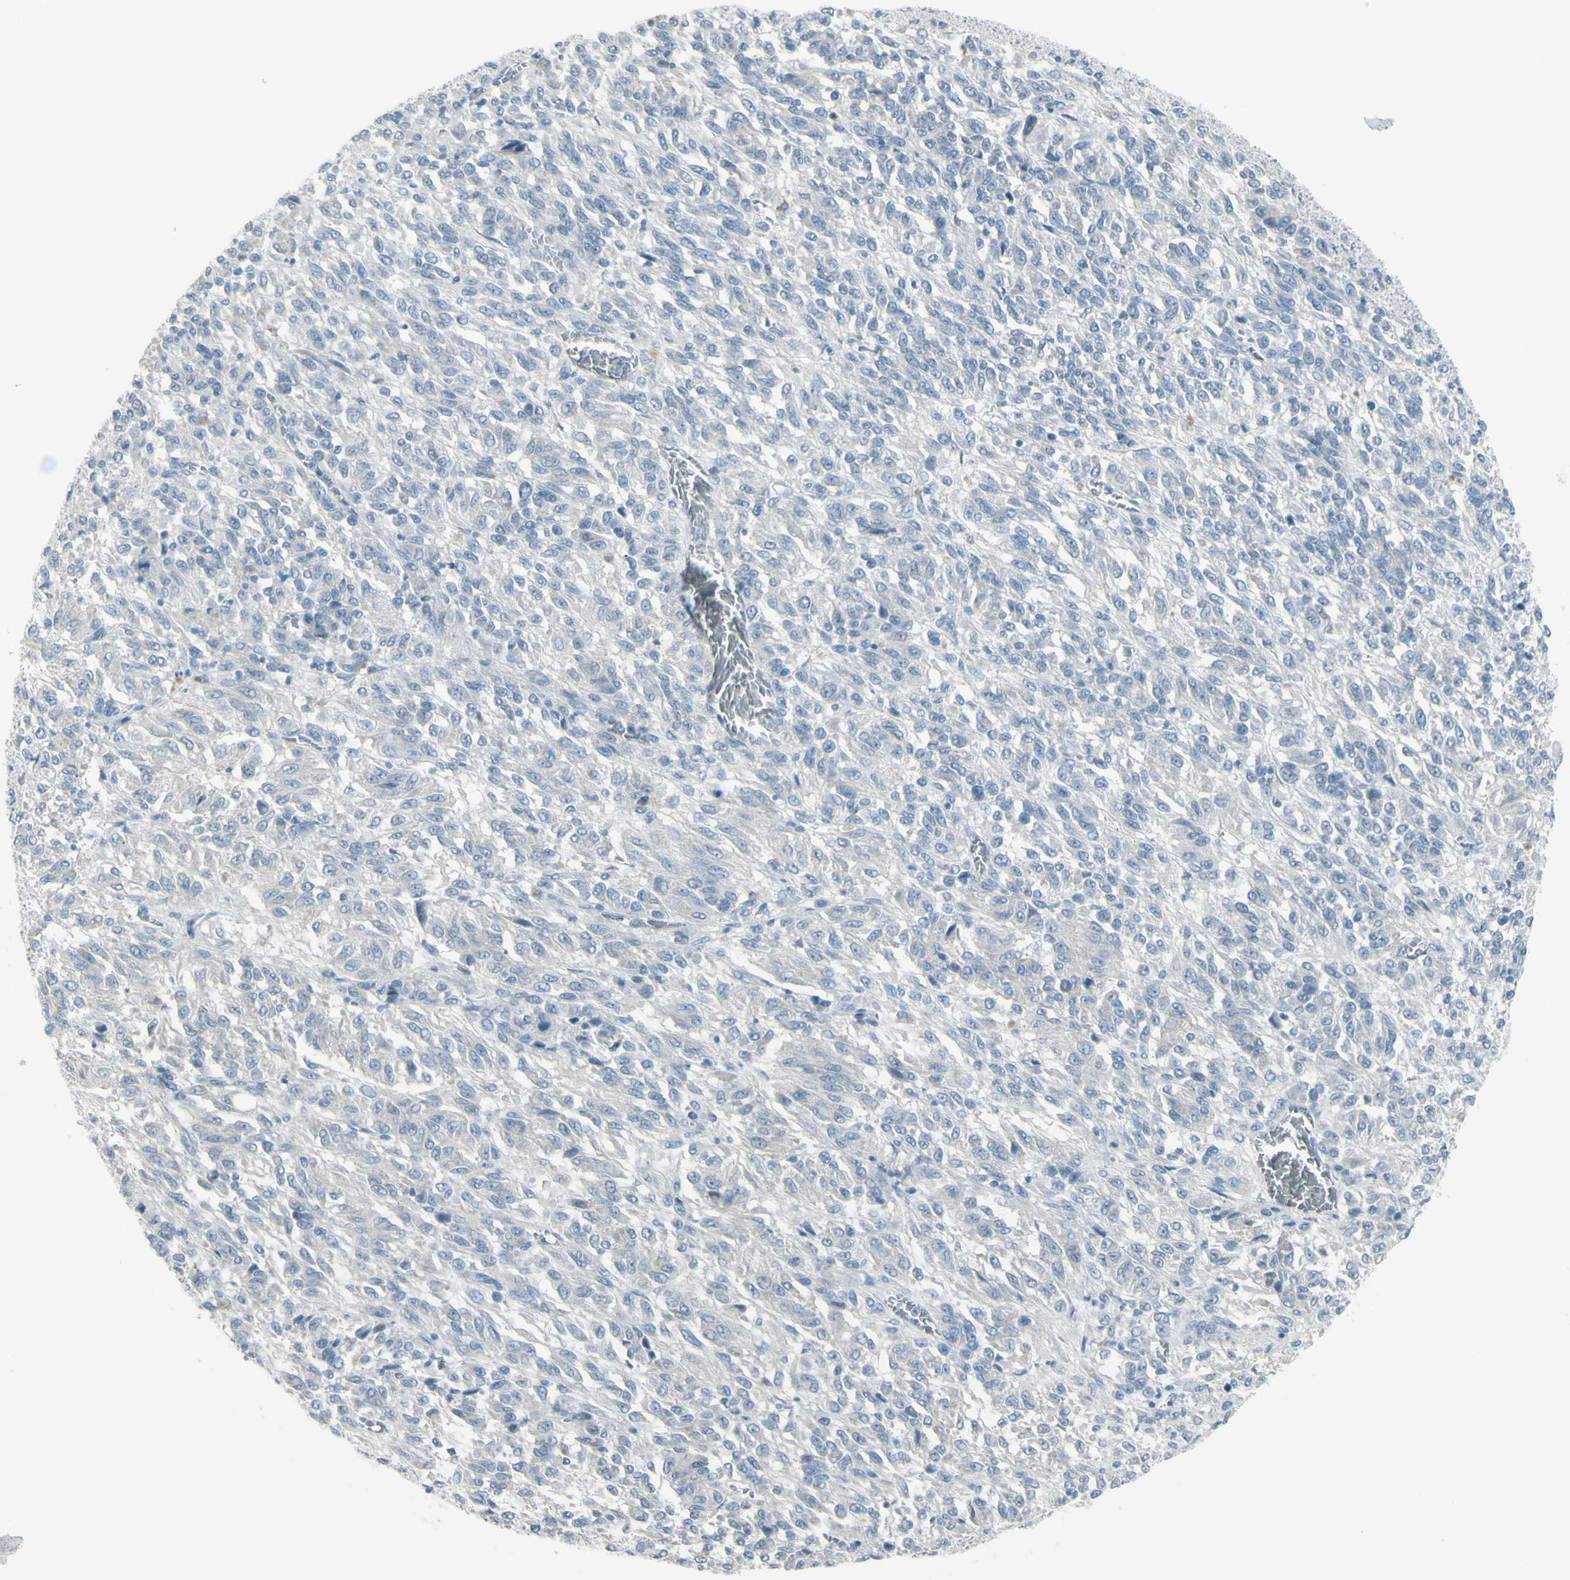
{"staining": {"intensity": "negative", "quantity": "none", "location": "none"}, "tissue": "melanoma", "cell_type": "Tumor cells", "image_type": "cancer", "snomed": [{"axis": "morphology", "description": "Malignant melanoma, Metastatic site"}, {"axis": "topography", "description": "Lung"}], "caption": "IHC of human melanoma shows no positivity in tumor cells.", "gene": "RAB3A", "patient": {"sex": "male", "age": 64}}